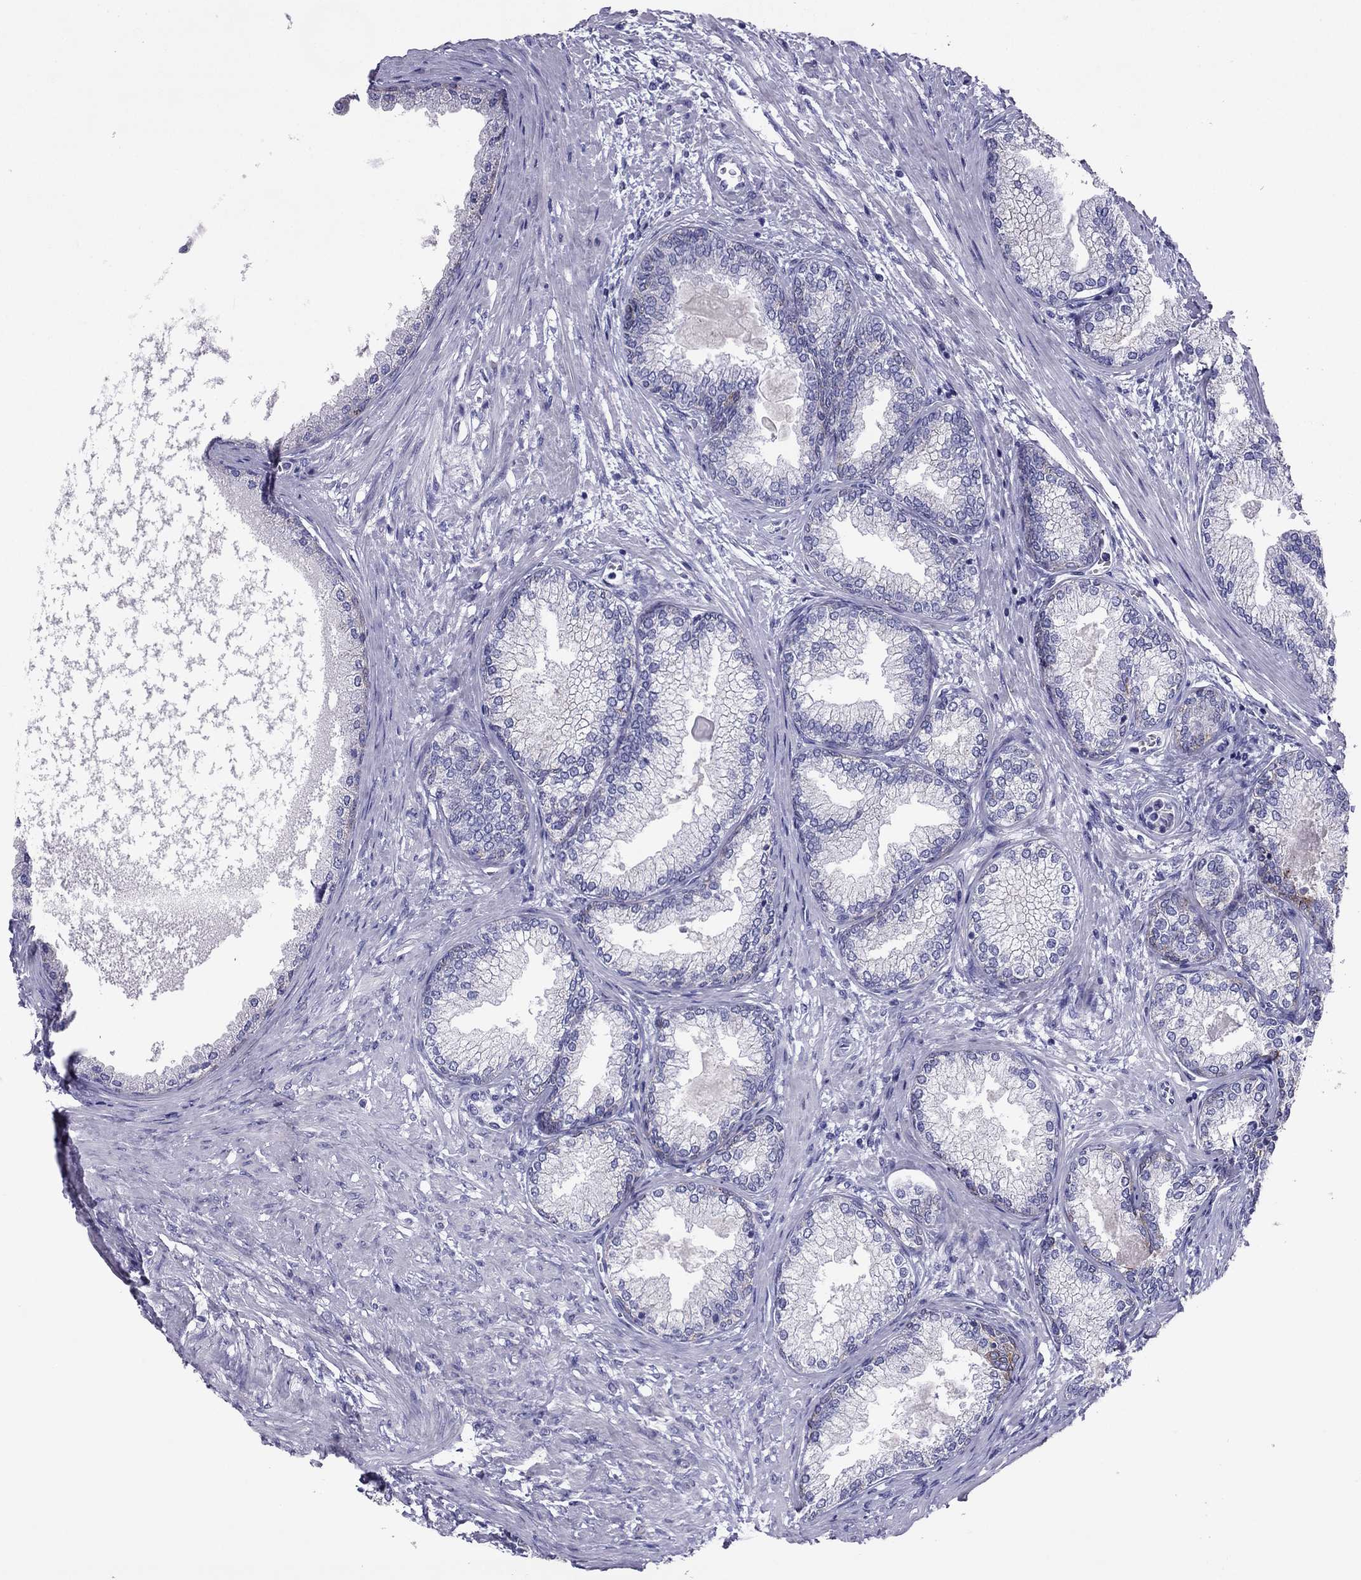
{"staining": {"intensity": "negative", "quantity": "none", "location": "none"}, "tissue": "prostate", "cell_type": "Glandular cells", "image_type": "normal", "snomed": [{"axis": "morphology", "description": "Normal tissue, NOS"}, {"axis": "topography", "description": "Prostate"}], "caption": "Immunohistochemical staining of benign human prostate demonstrates no significant positivity in glandular cells.", "gene": "MAEL", "patient": {"sex": "male", "age": 72}}